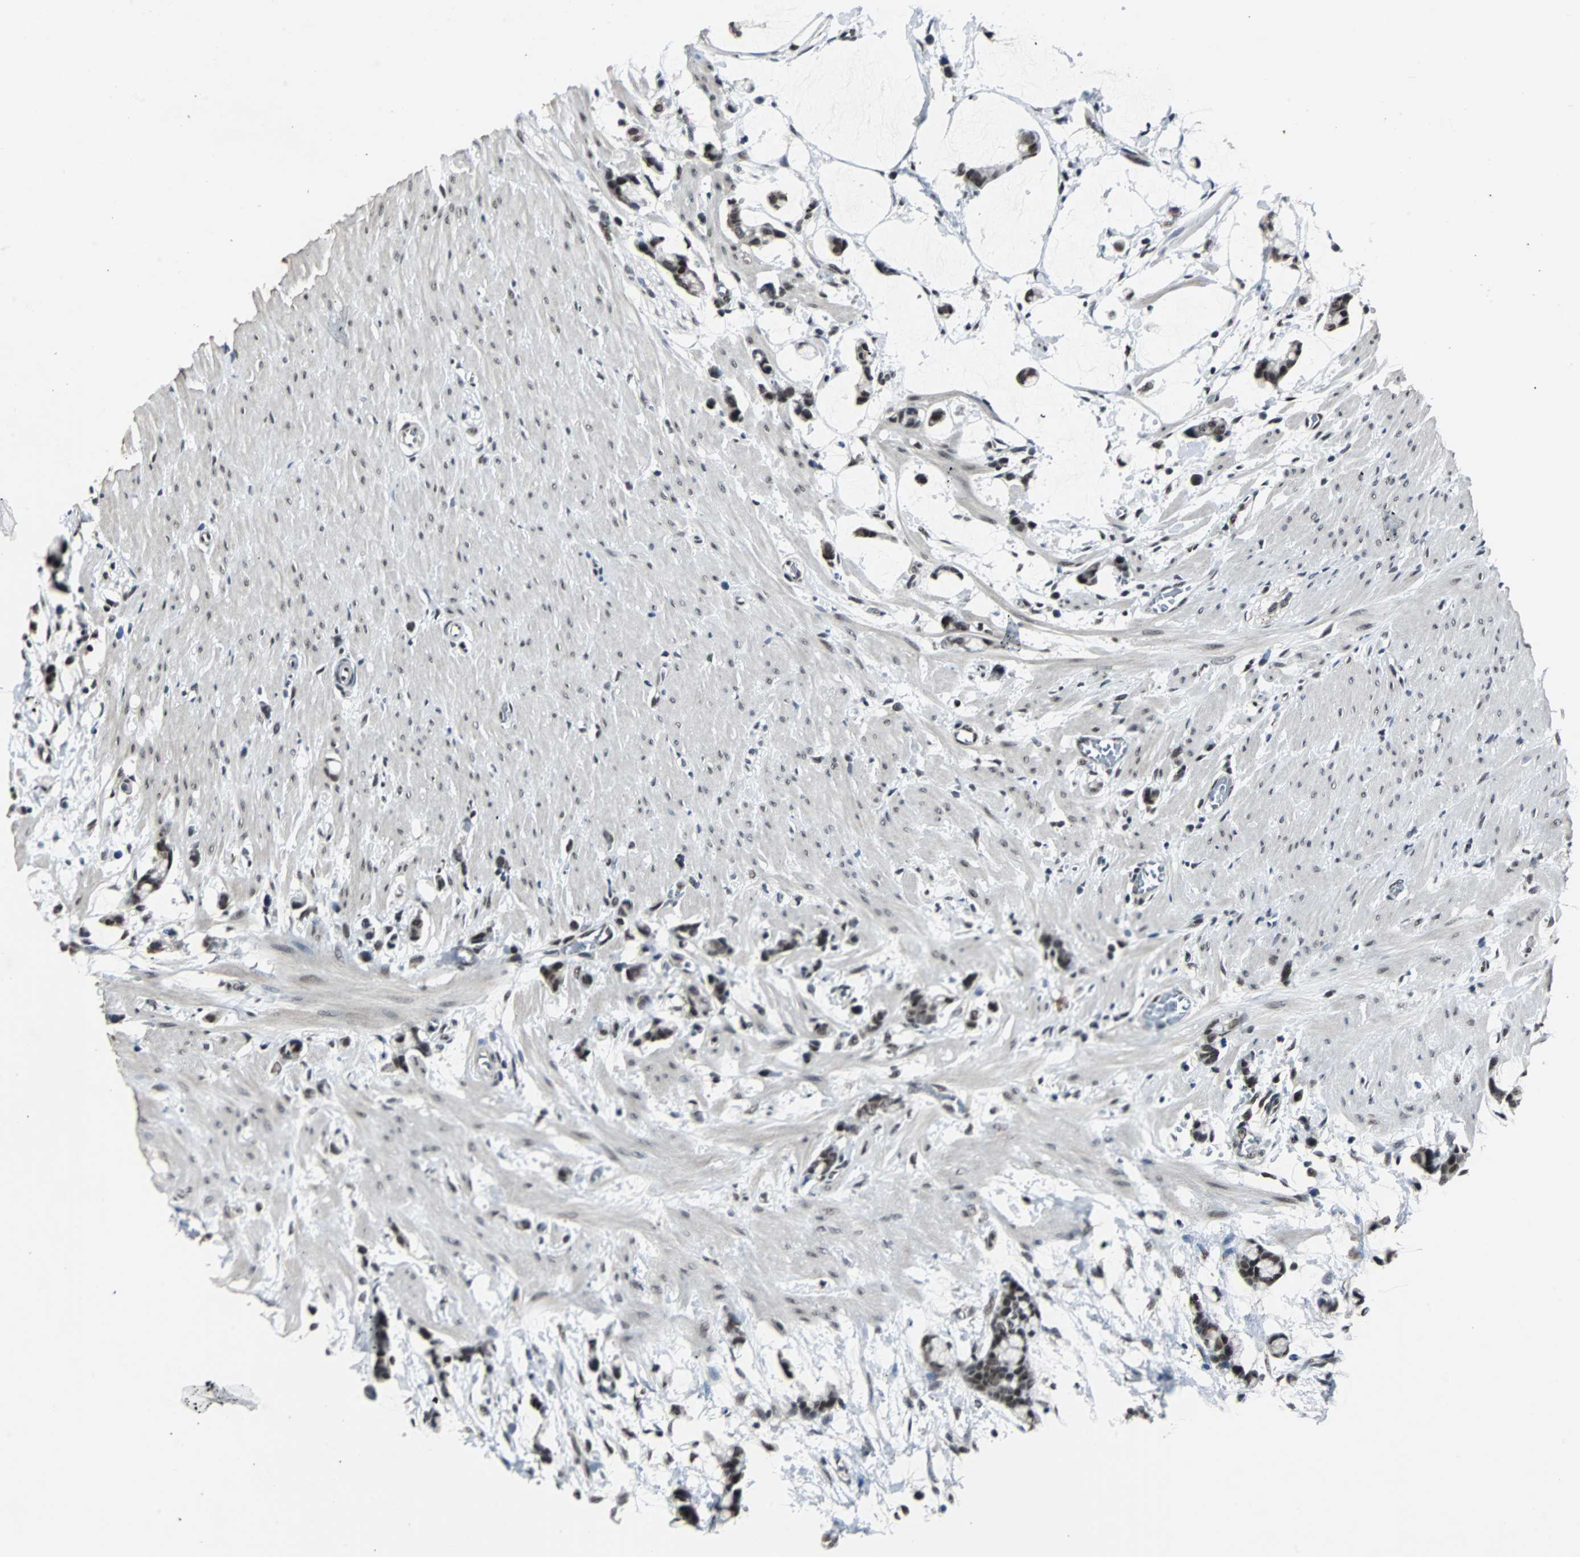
{"staining": {"intensity": "moderate", "quantity": ">75%", "location": "nuclear"}, "tissue": "colorectal cancer", "cell_type": "Tumor cells", "image_type": "cancer", "snomed": [{"axis": "morphology", "description": "Adenocarcinoma, NOS"}, {"axis": "topography", "description": "Colon"}], "caption": "A brown stain highlights moderate nuclear expression of a protein in adenocarcinoma (colorectal) tumor cells.", "gene": "MKX", "patient": {"sex": "male", "age": 14}}